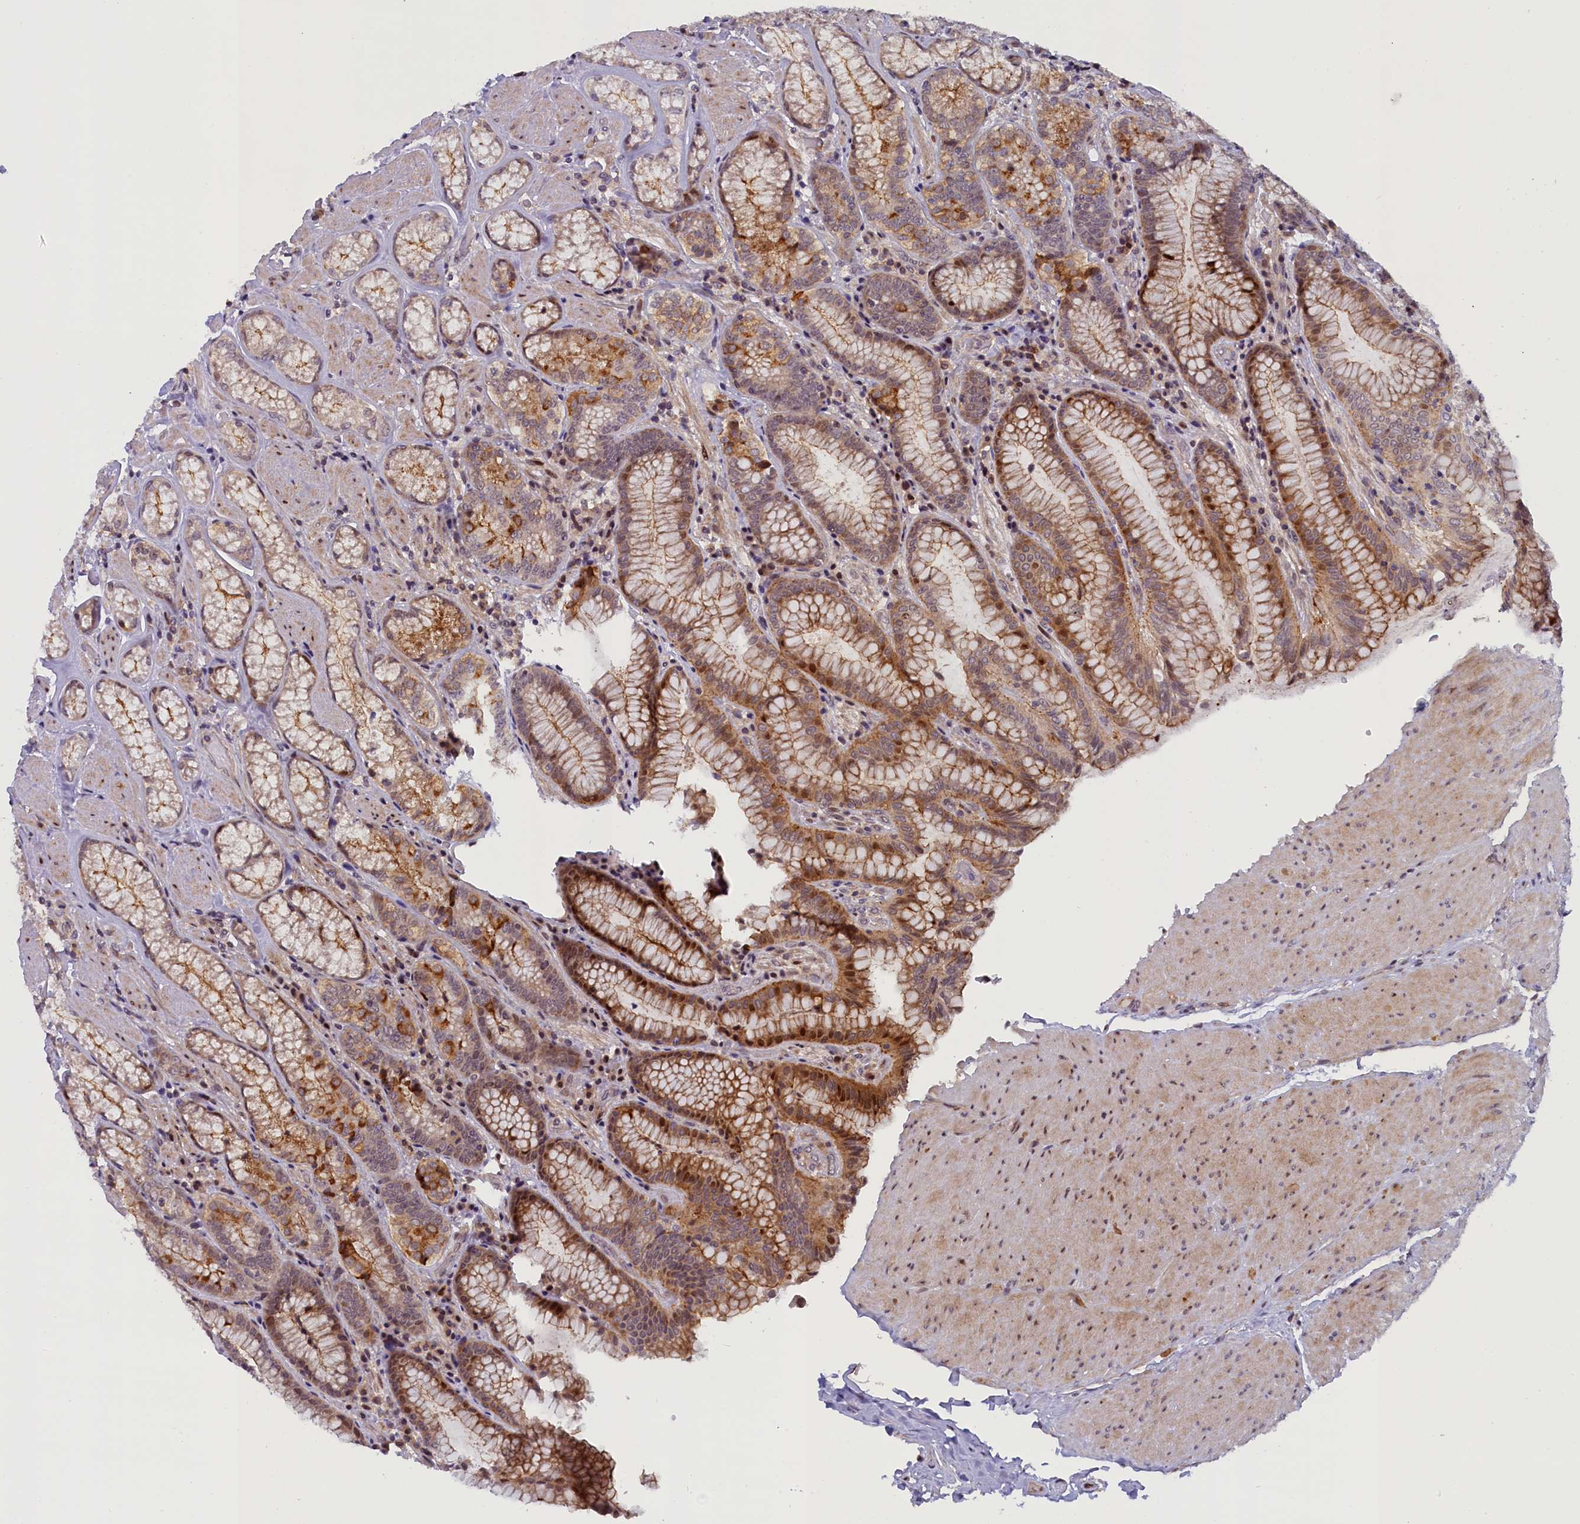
{"staining": {"intensity": "moderate", "quantity": "25%-75%", "location": "cytoplasmic/membranous"}, "tissue": "stomach", "cell_type": "Glandular cells", "image_type": "normal", "snomed": [{"axis": "morphology", "description": "Normal tissue, NOS"}, {"axis": "topography", "description": "Stomach, upper"}, {"axis": "topography", "description": "Stomach, lower"}], "caption": "An IHC photomicrograph of normal tissue is shown. Protein staining in brown labels moderate cytoplasmic/membranous positivity in stomach within glandular cells. The protein of interest is stained brown, and the nuclei are stained in blue (DAB IHC with brightfield microscopy, high magnification).", "gene": "CCL23", "patient": {"sex": "female", "age": 76}}